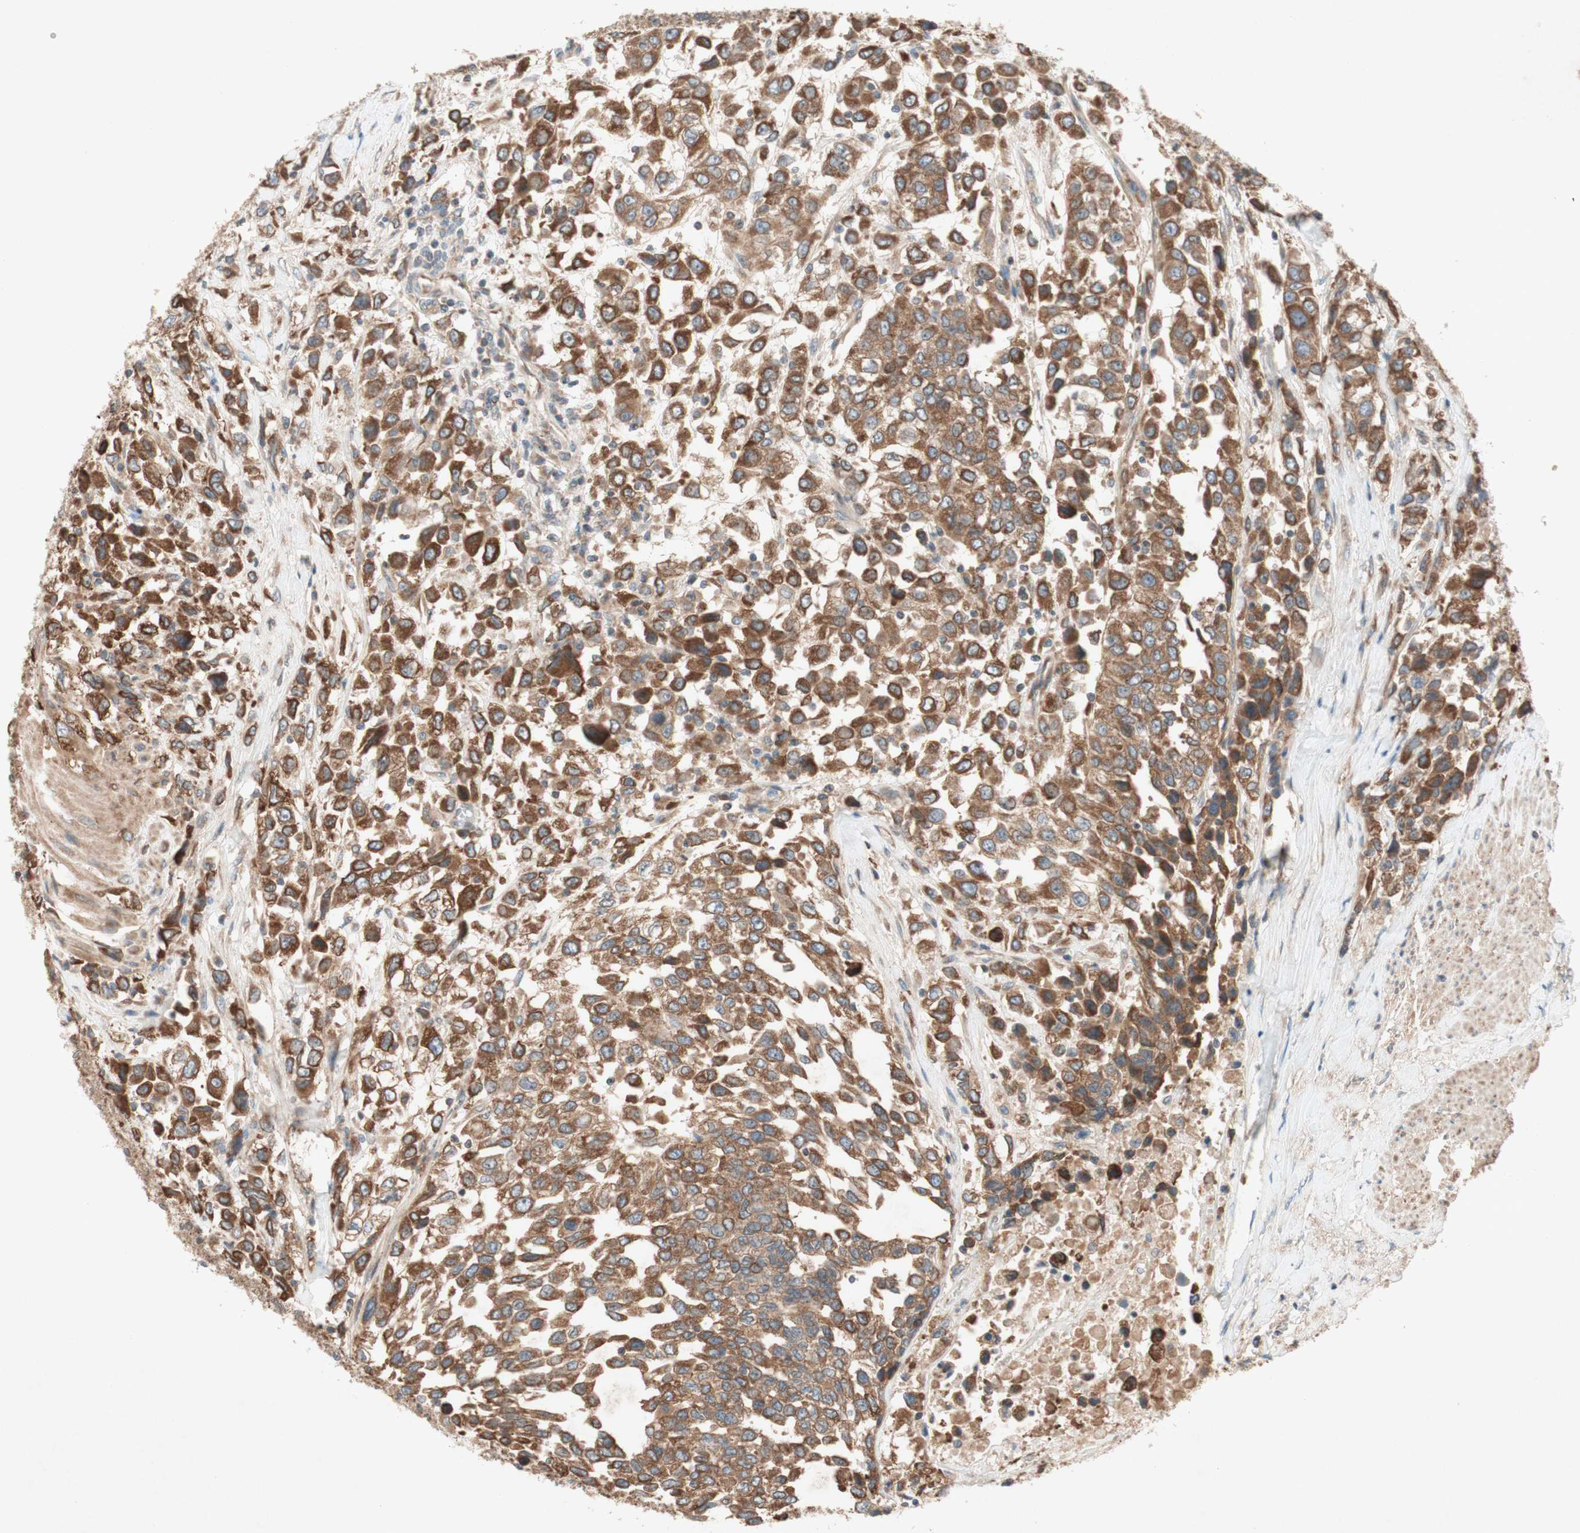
{"staining": {"intensity": "strong", "quantity": ">75%", "location": "cytoplasmic/membranous"}, "tissue": "urothelial cancer", "cell_type": "Tumor cells", "image_type": "cancer", "snomed": [{"axis": "morphology", "description": "Urothelial carcinoma, High grade"}, {"axis": "topography", "description": "Urinary bladder"}], "caption": "DAB (3,3'-diaminobenzidine) immunohistochemical staining of human urothelial cancer shows strong cytoplasmic/membranous protein expression in about >75% of tumor cells.", "gene": "SOCS2", "patient": {"sex": "female", "age": 80}}